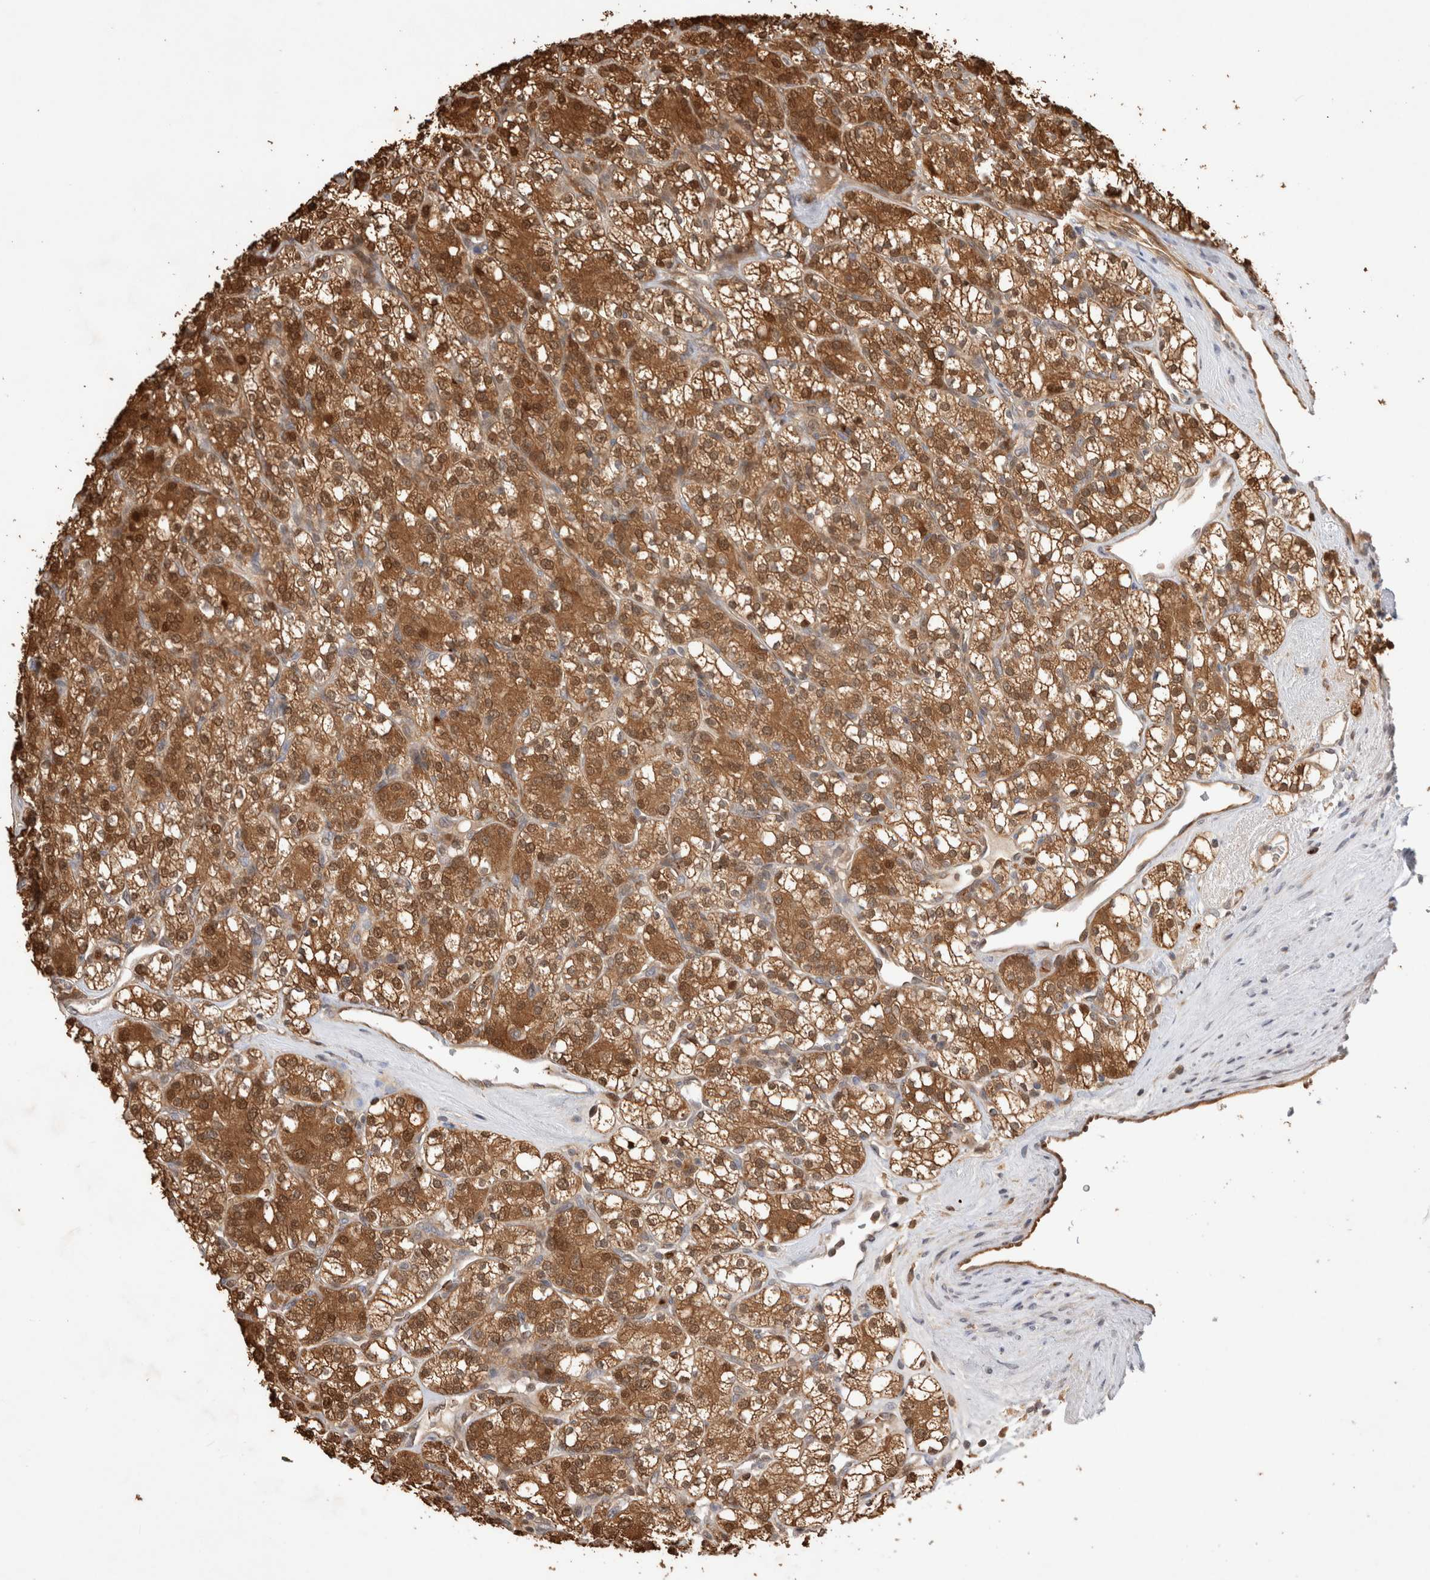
{"staining": {"intensity": "strong", "quantity": ">75%", "location": "cytoplasmic/membranous,nuclear"}, "tissue": "renal cancer", "cell_type": "Tumor cells", "image_type": "cancer", "snomed": [{"axis": "morphology", "description": "Adenocarcinoma, NOS"}, {"axis": "topography", "description": "Kidney"}], "caption": "Tumor cells show strong cytoplasmic/membranous and nuclear staining in about >75% of cells in renal cancer. (DAB IHC with brightfield microscopy, high magnification).", "gene": "OTUD6B", "patient": {"sex": "male", "age": 77}}